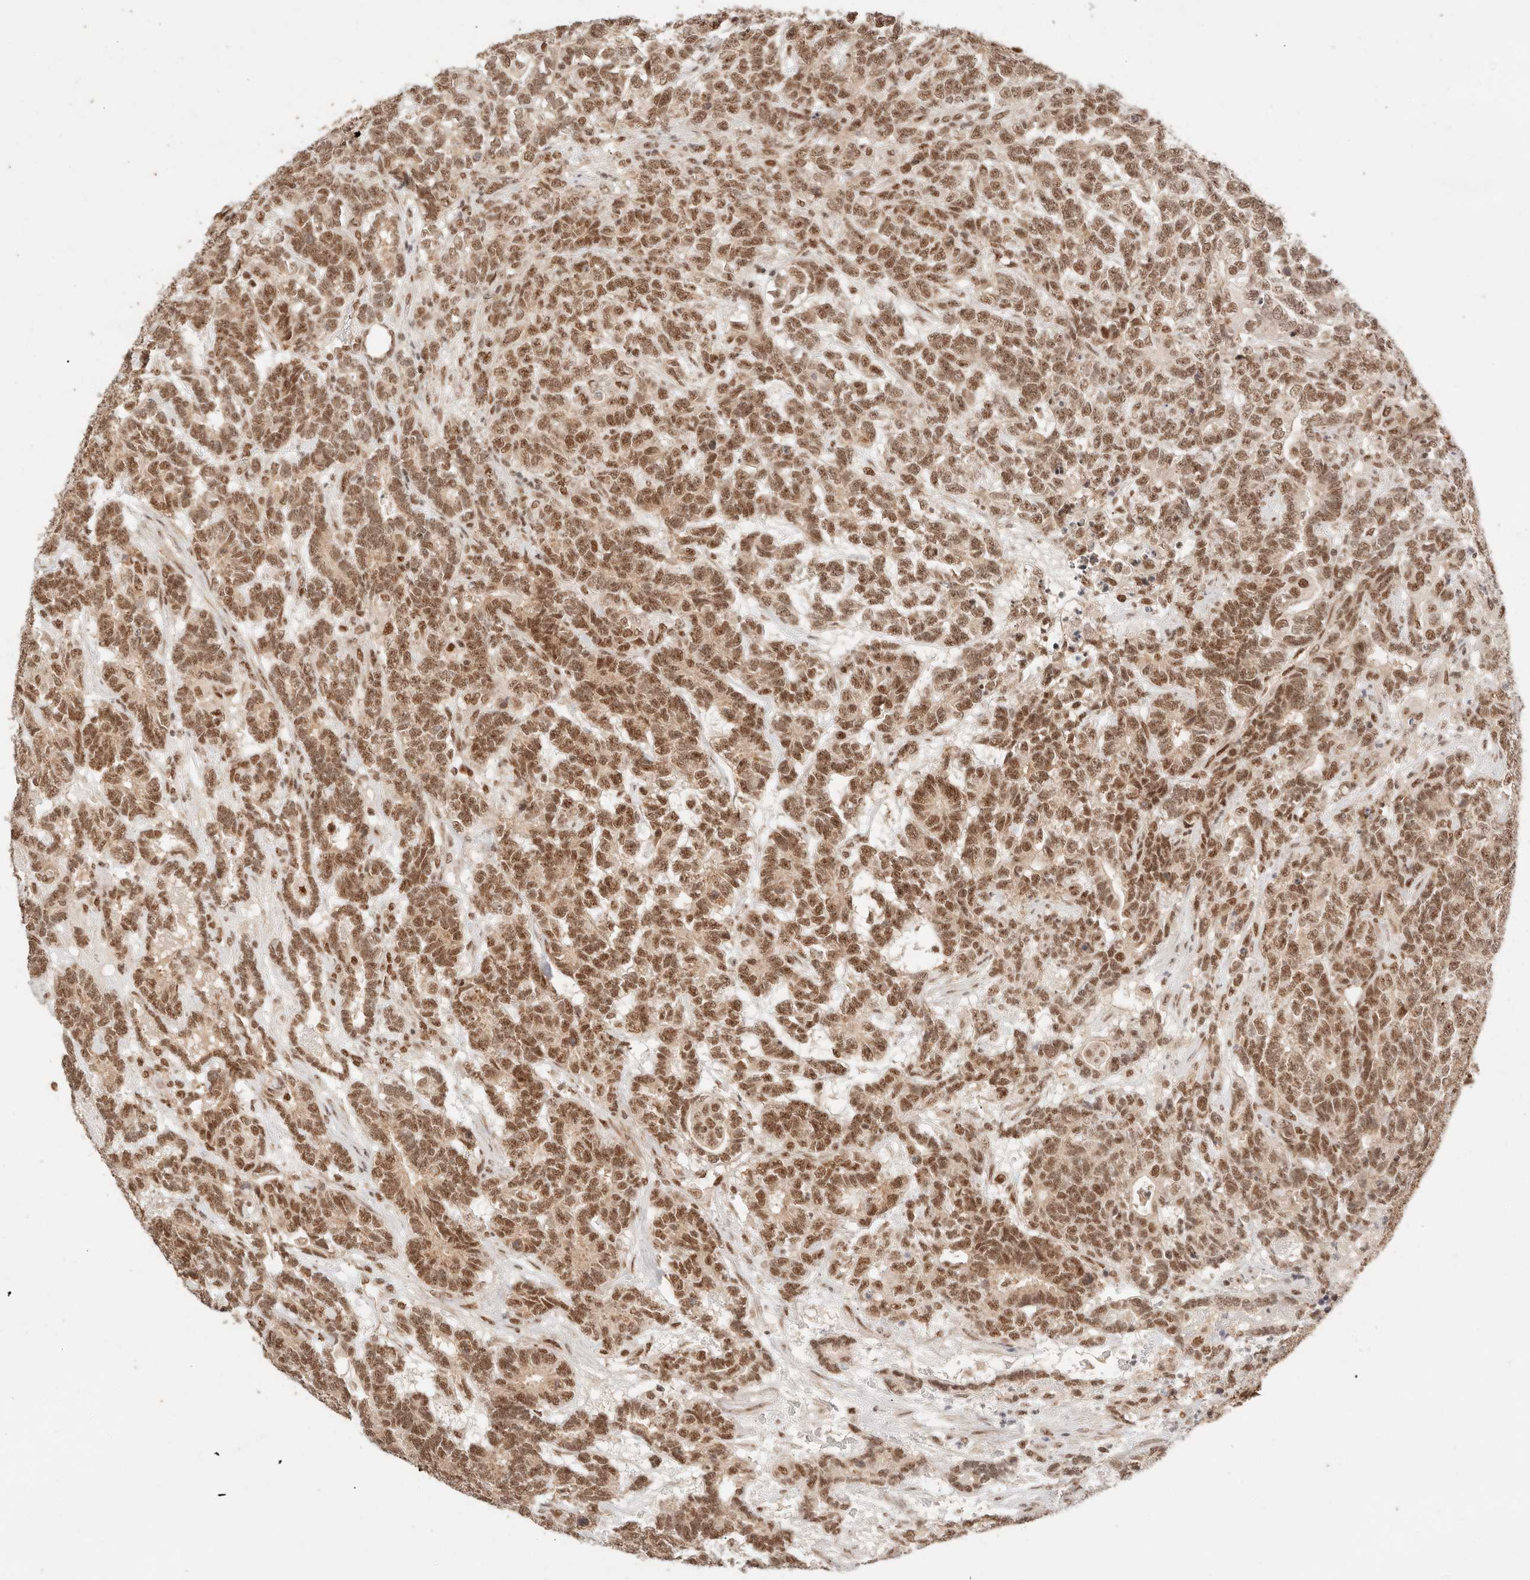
{"staining": {"intensity": "moderate", "quantity": ">75%", "location": "nuclear"}, "tissue": "testis cancer", "cell_type": "Tumor cells", "image_type": "cancer", "snomed": [{"axis": "morphology", "description": "Carcinoma, Embryonal, NOS"}, {"axis": "topography", "description": "Testis"}], "caption": "The photomicrograph displays a brown stain indicating the presence of a protein in the nuclear of tumor cells in testis embryonal carcinoma.", "gene": "GTF2E2", "patient": {"sex": "male", "age": 26}}